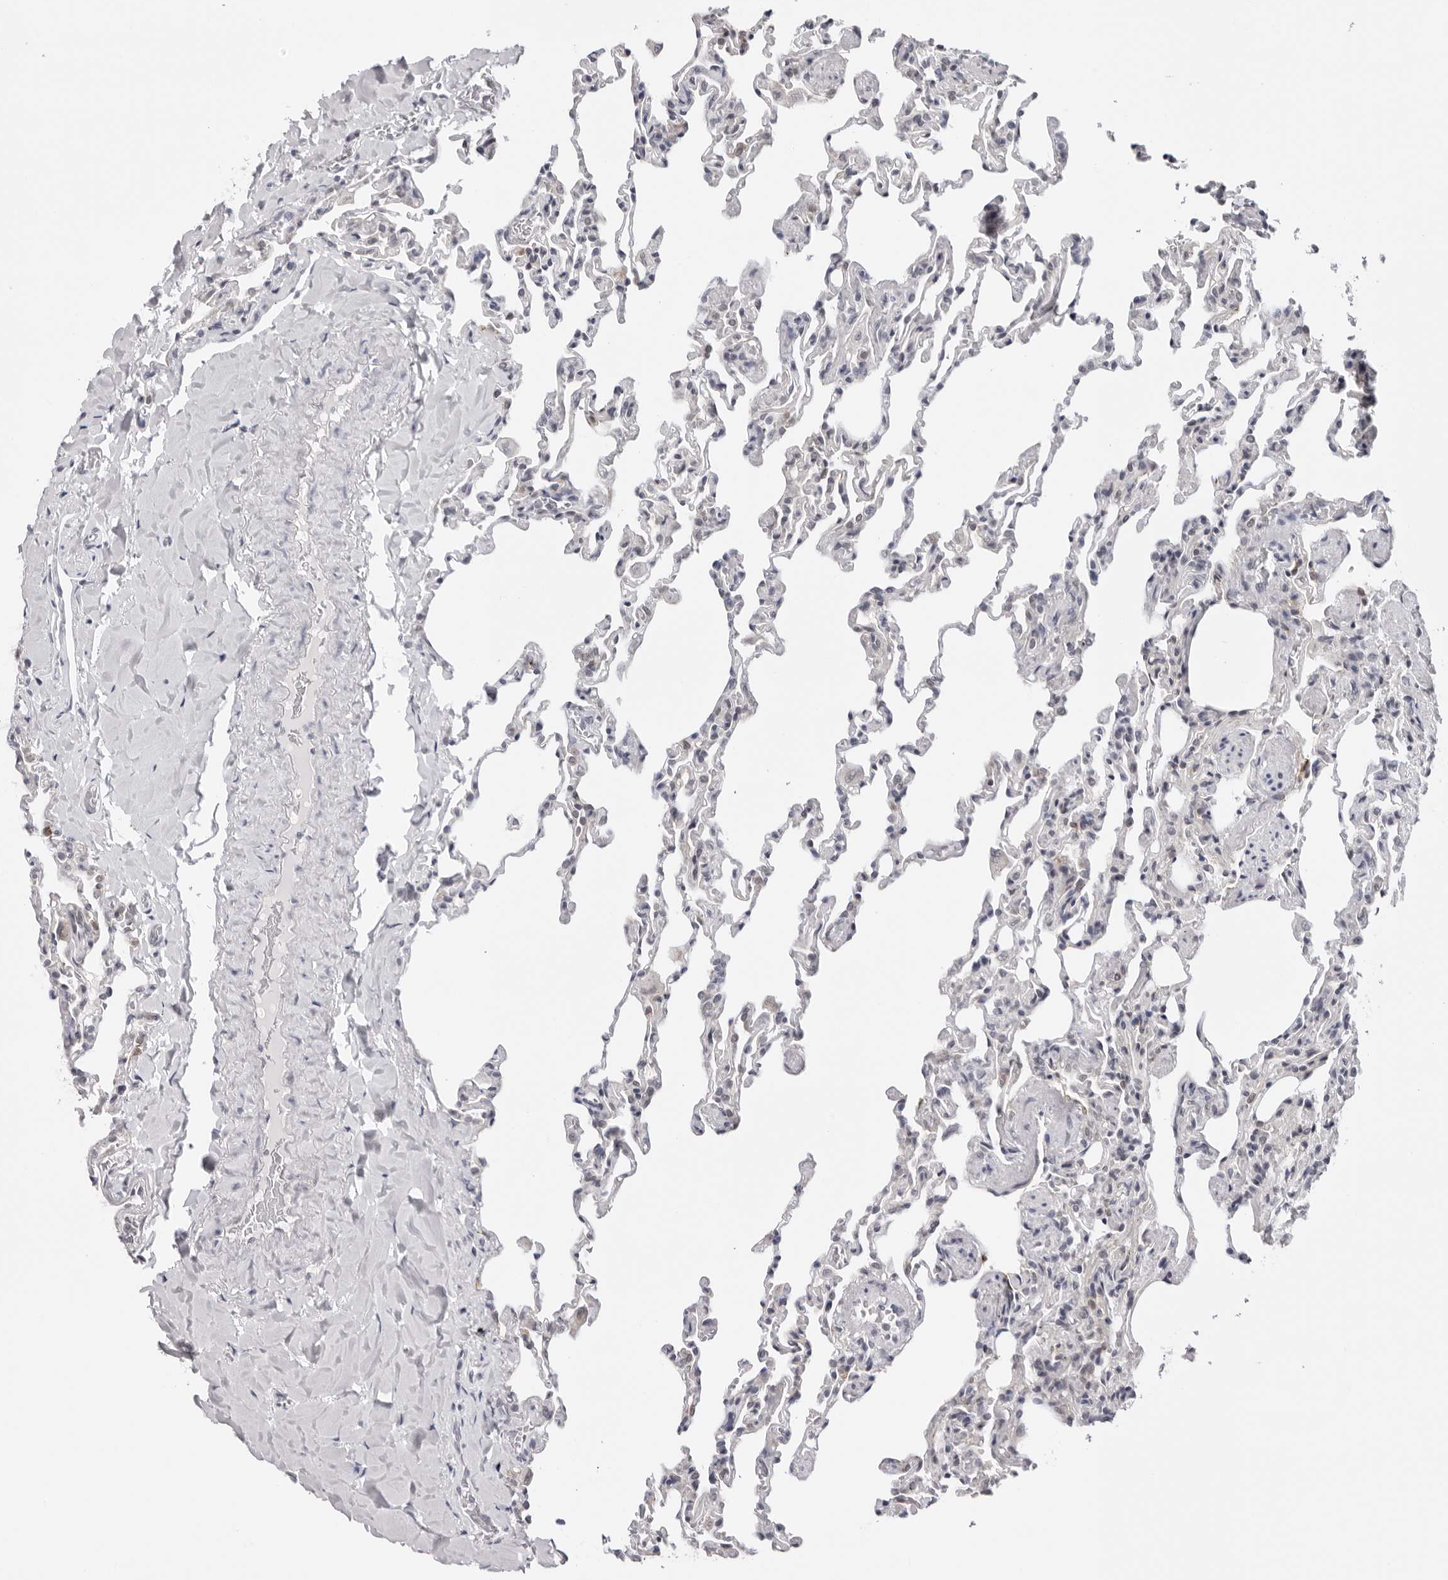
{"staining": {"intensity": "moderate", "quantity": "<25%", "location": "cytoplasmic/membranous"}, "tissue": "lung", "cell_type": "Alveolar cells", "image_type": "normal", "snomed": [{"axis": "morphology", "description": "Normal tissue, NOS"}, {"axis": "topography", "description": "Lung"}], "caption": "Immunohistochemistry staining of normal lung, which reveals low levels of moderate cytoplasmic/membranous expression in approximately <25% of alveolar cells indicating moderate cytoplasmic/membranous protein staining. The staining was performed using DAB (brown) for protein detection and nuclei were counterstained in hematoxylin (blue).", "gene": "PRUNE1", "patient": {"sex": "male", "age": 20}}